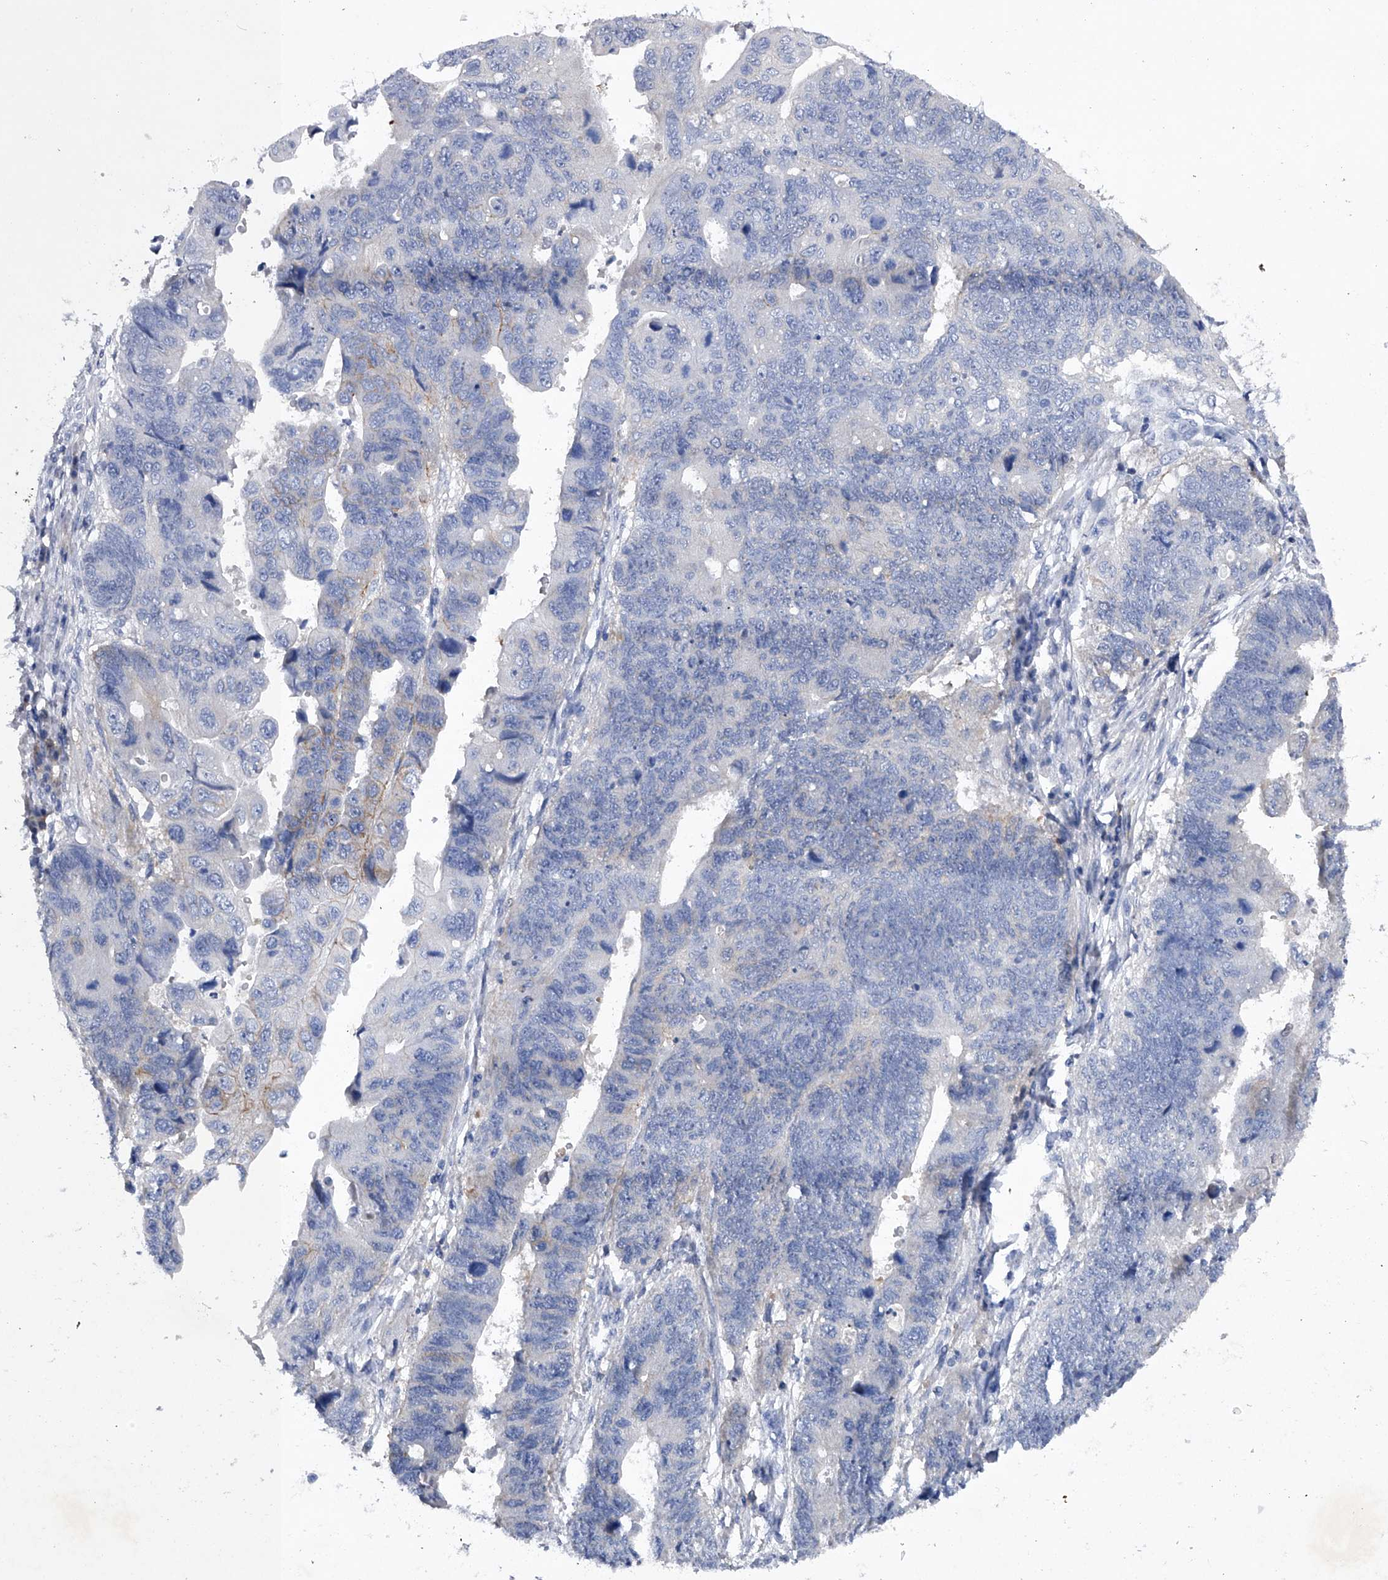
{"staining": {"intensity": "negative", "quantity": "none", "location": "none"}, "tissue": "stomach cancer", "cell_type": "Tumor cells", "image_type": "cancer", "snomed": [{"axis": "morphology", "description": "Adenocarcinoma, NOS"}, {"axis": "topography", "description": "Stomach"}], "caption": "High magnification brightfield microscopy of stomach adenocarcinoma stained with DAB (brown) and counterstained with hematoxylin (blue): tumor cells show no significant expression.", "gene": "ASNS", "patient": {"sex": "male", "age": 59}}